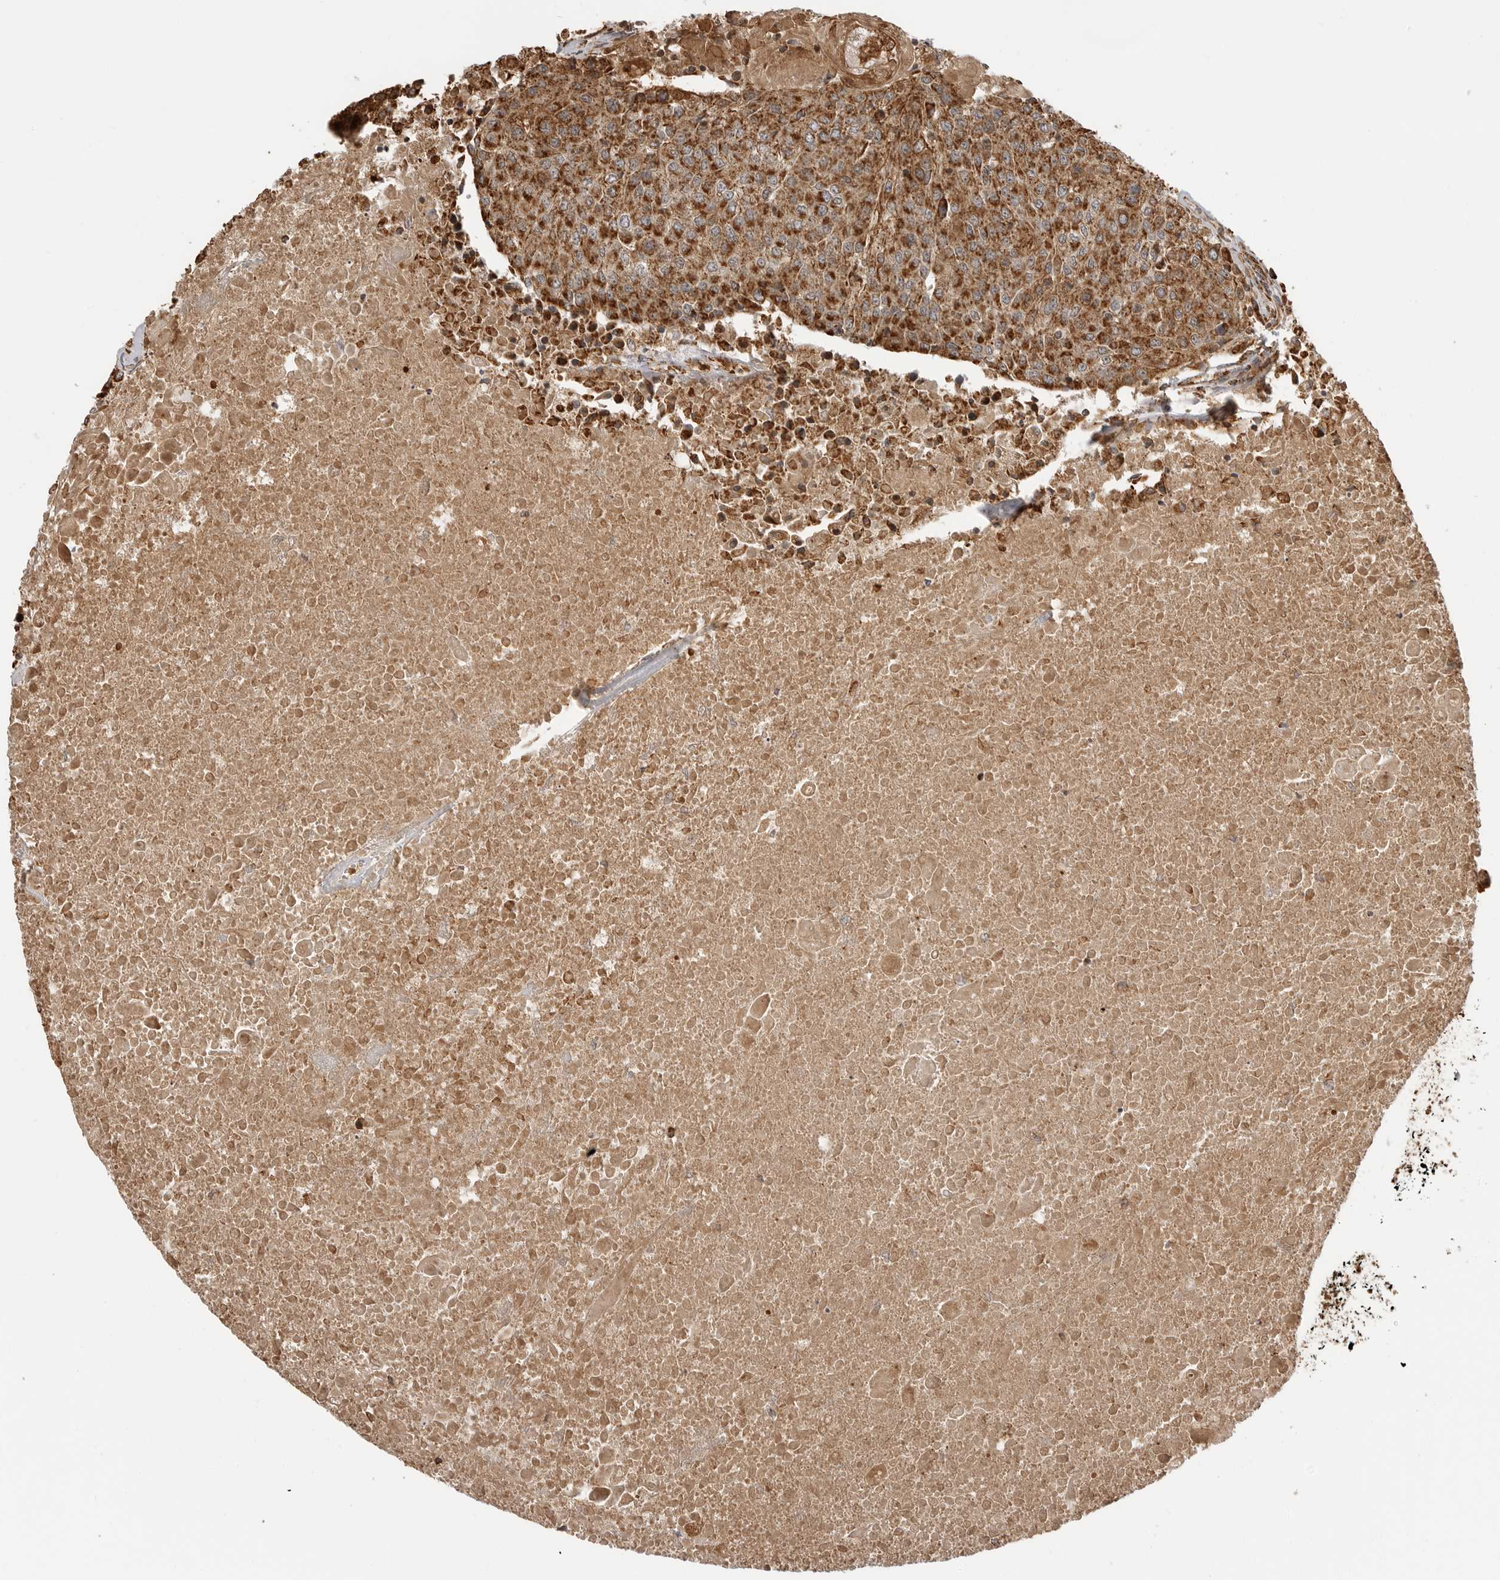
{"staining": {"intensity": "strong", "quantity": ">75%", "location": "cytoplasmic/membranous"}, "tissue": "urothelial cancer", "cell_type": "Tumor cells", "image_type": "cancer", "snomed": [{"axis": "morphology", "description": "Urothelial carcinoma, High grade"}, {"axis": "topography", "description": "Urinary bladder"}], "caption": "Human high-grade urothelial carcinoma stained with a brown dye reveals strong cytoplasmic/membranous positive expression in approximately >75% of tumor cells.", "gene": "BMP2K", "patient": {"sex": "female", "age": 85}}